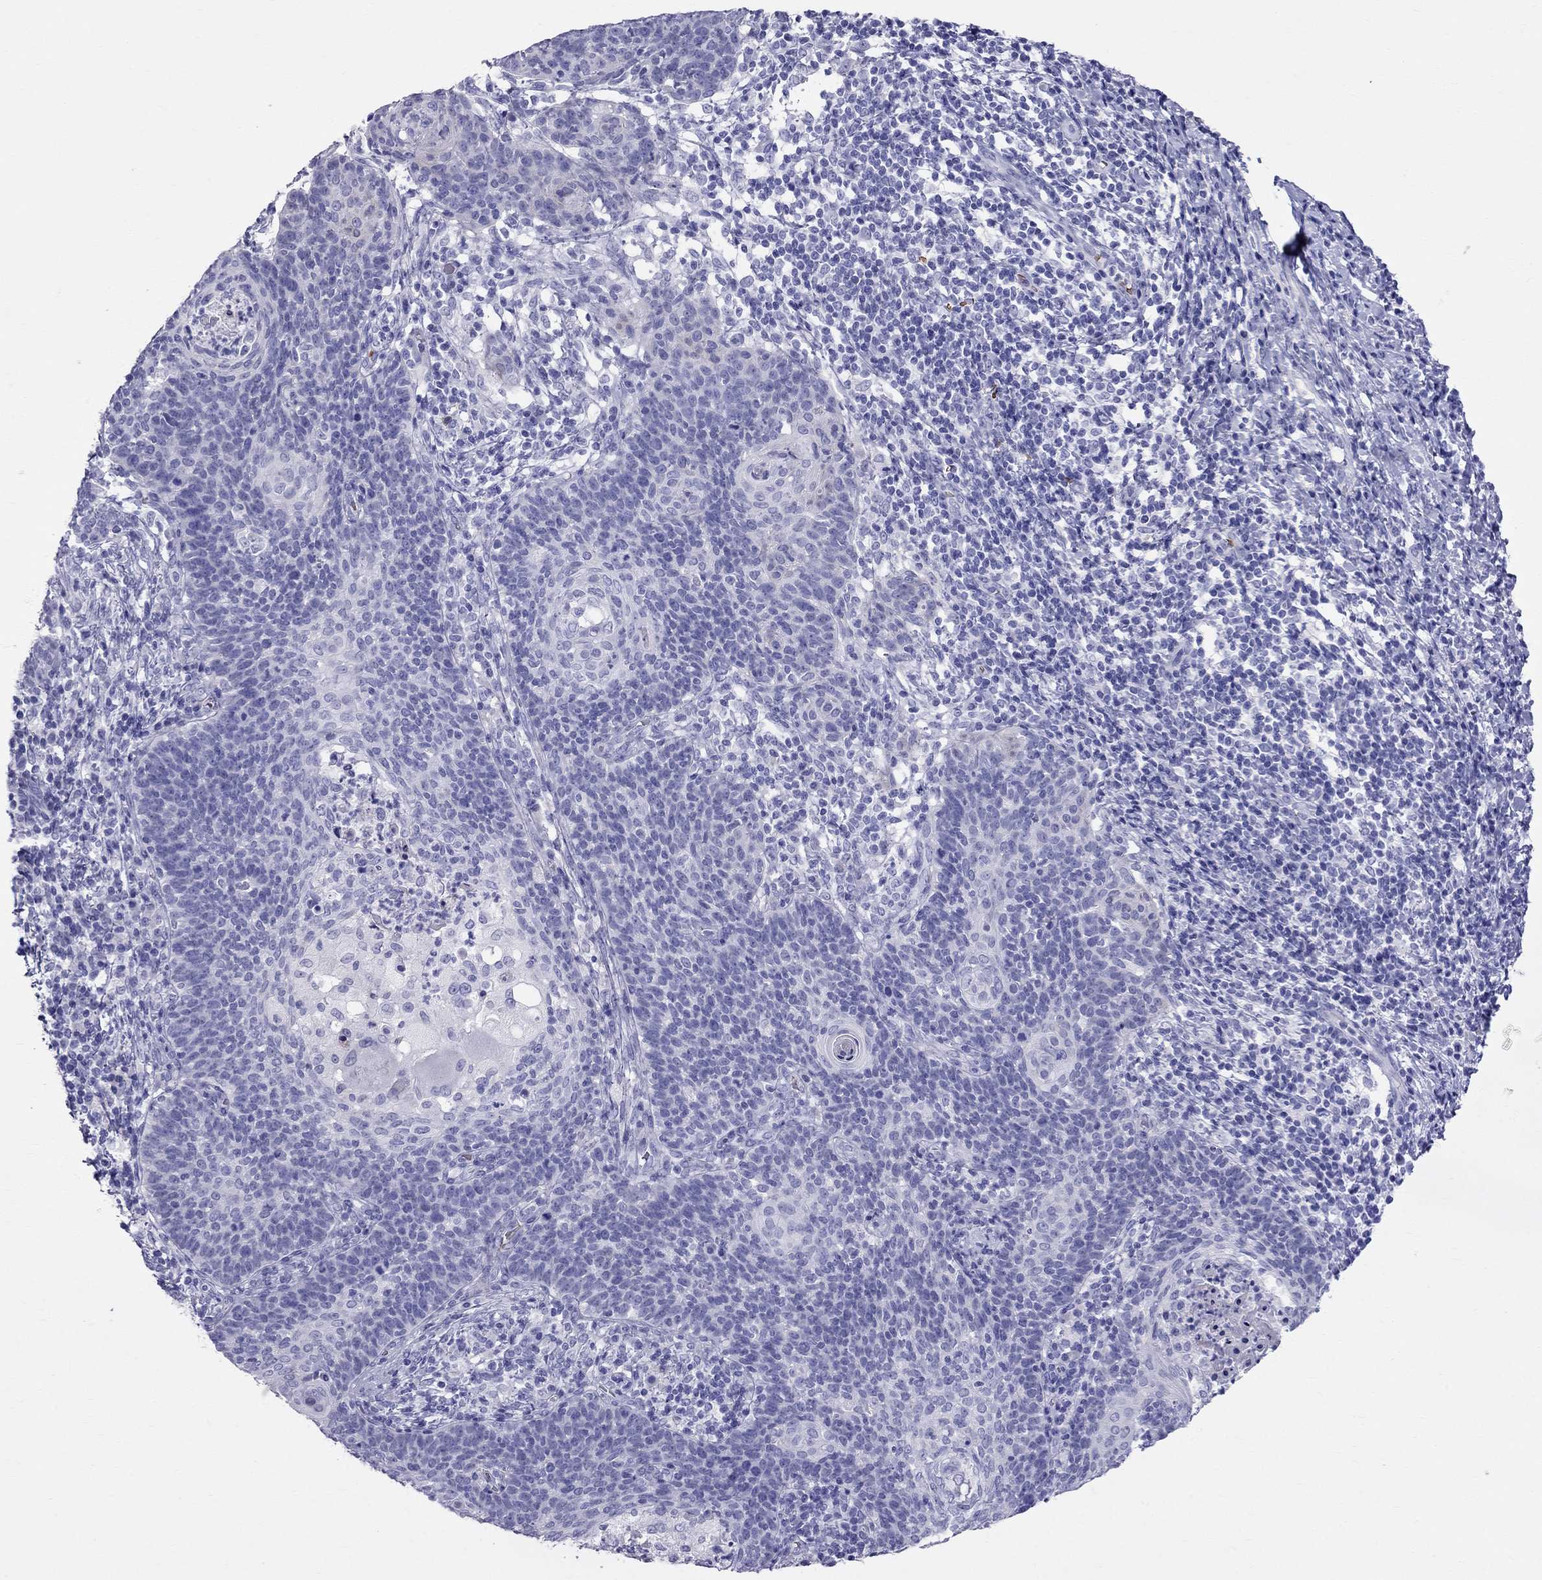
{"staining": {"intensity": "negative", "quantity": "none", "location": "none"}, "tissue": "cervical cancer", "cell_type": "Tumor cells", "image_type": "cancer", "snomed": [{"axis": "morphology", "description": "Squamous cell carcinoma, NOS"}, {"axis": "topography", "description": "Cervix"}], "caption": "Immunohistochemistry of human cervical cancer displays no expression in tumor cells.", "gene": "DNAAF6", "patient": {"sex": "female", "age": 39}}